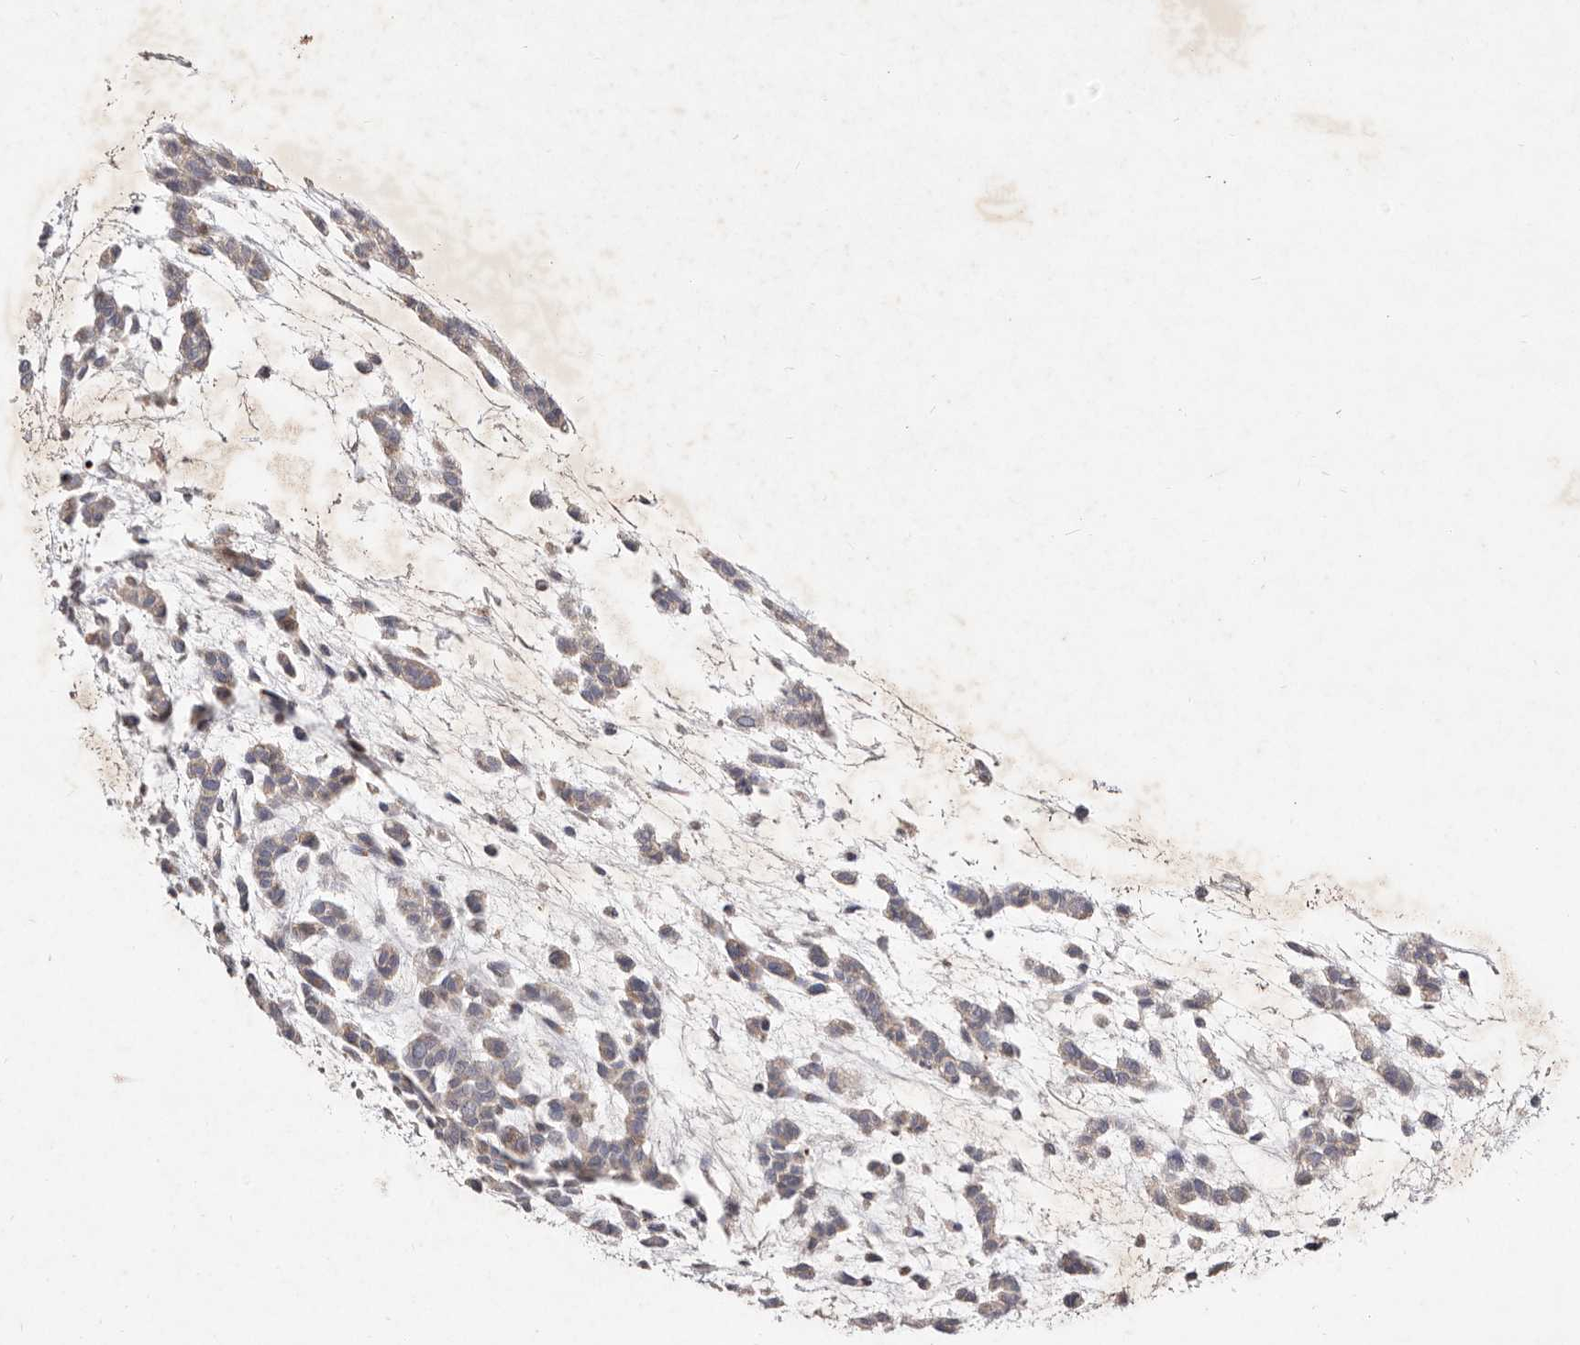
{"staining": {"intensity": "weak", "quantity": "<25%", "location": "cytoplasmic/membranous"}, "tissue": "head and neck cancer", "cell_type": "Tumor cells", "image_type": "cancer", "snomed": [{"axis": "morphology", "description": "Adenocarcinoma, NOS"}, {"axis": "morphology", "description": "Adenoma, NOS"}, {"axis": "topography", "description": "Head-Neck"}], "caption": "DAB immunohistochemical staining of head and neck adenoma demonstrates no significant positivity in tumor cells.", "gene": "SLC25A20", "patient": {"sex": "female", "age": 55}}